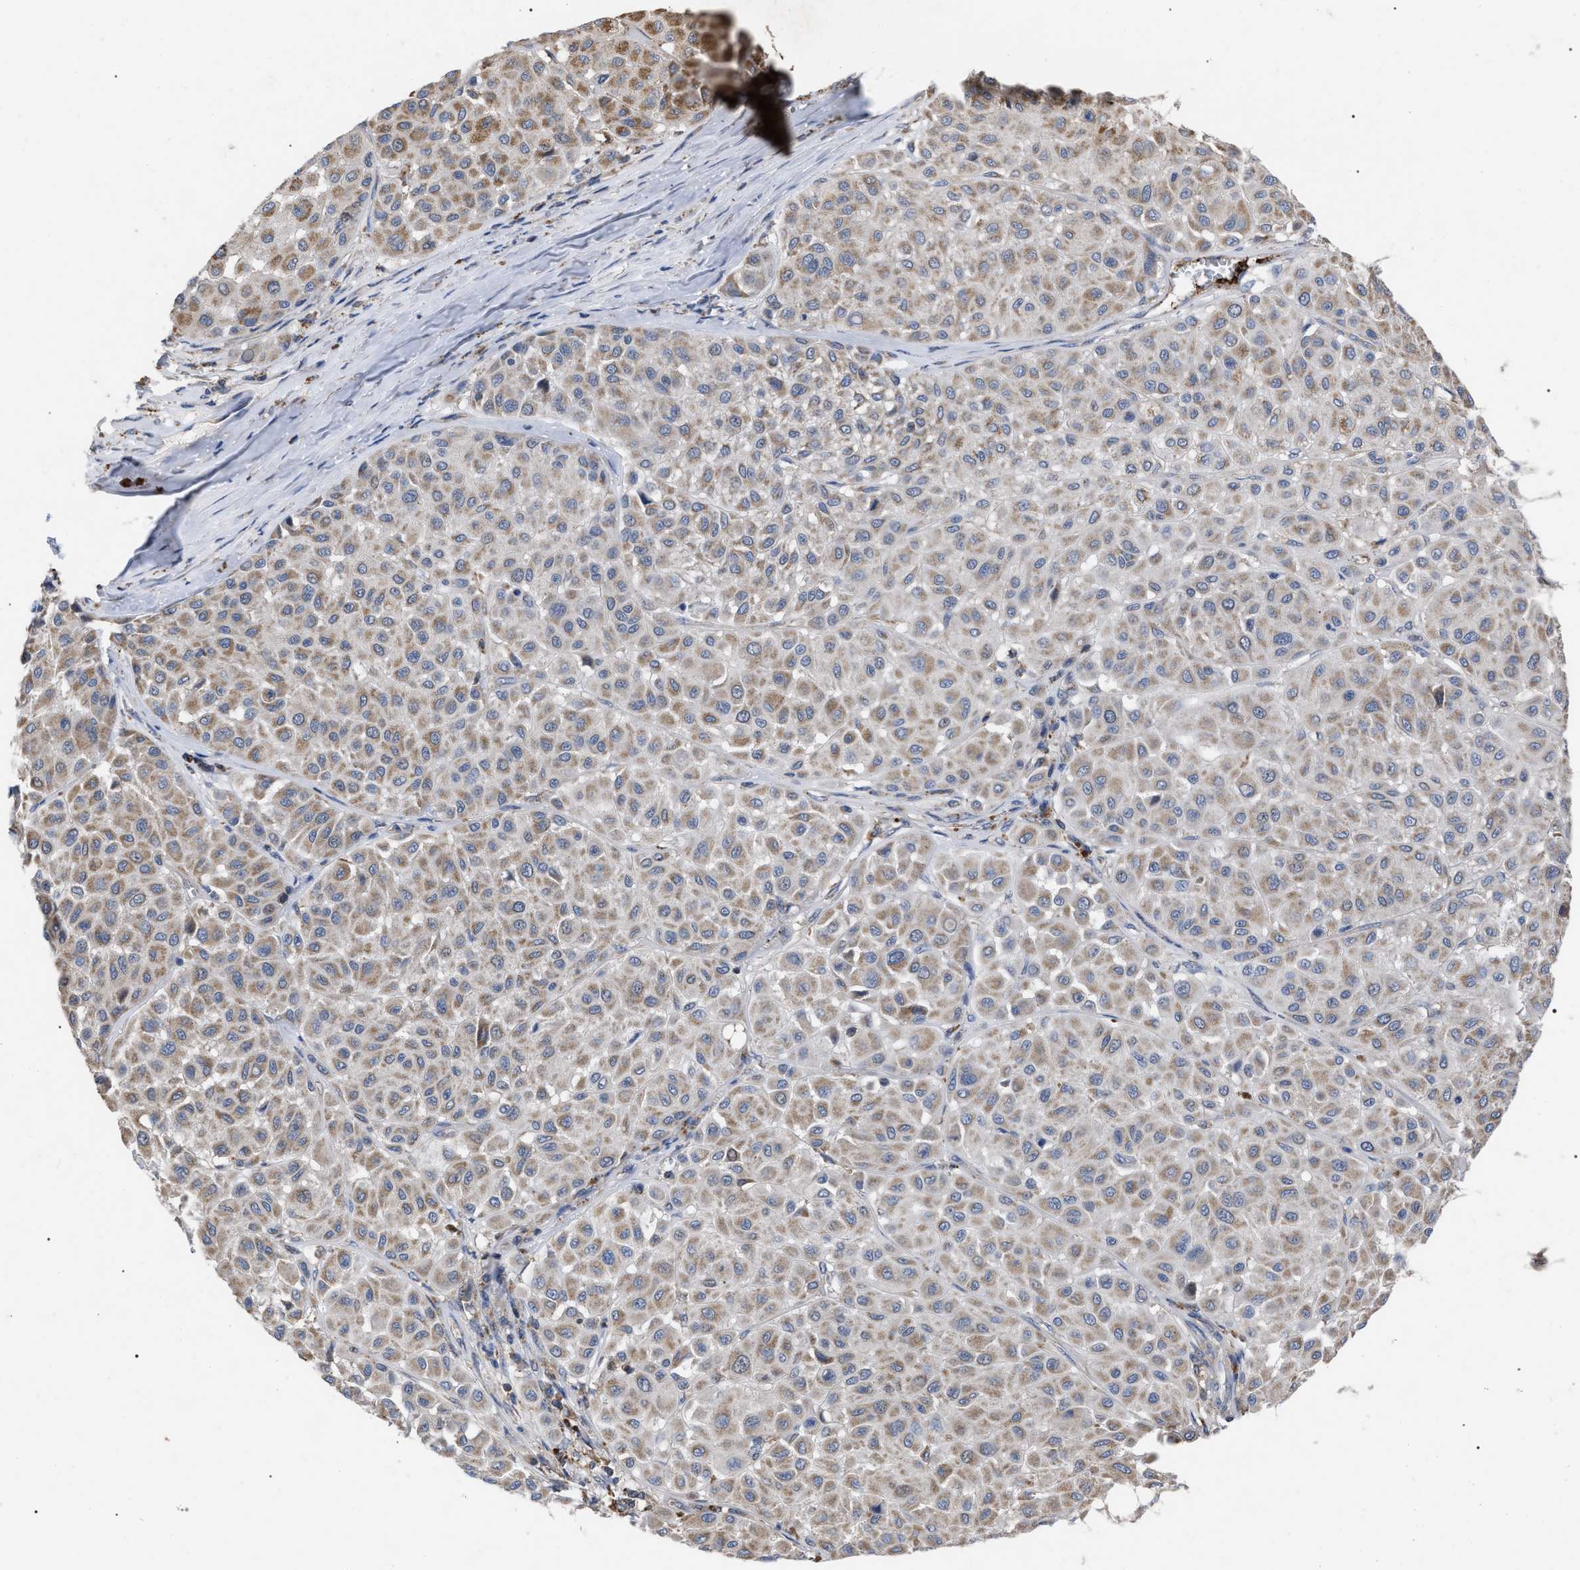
{"staining": {"intensity": "weak", "quantity": ">75%", "location": "cytoplasmic/membranous"}, "tissue": "melanoma", "cell_type": "Tumor cells", "image_type": "cancer", "snomed": [{"axis": "morphology", "description": "Malignant melanoma, Metastatic site"}, {"axis": "topography", "description": "Soft tissue"}], "caption": "Approximately >75% of tumor cells in melanoma demonstrate weak cytoplasmic/membranous protein positivity as visualized by brown immunohistochemical staining.", "gene": "FAM171A2", "patient": {"sex": "male", "age": 41}}